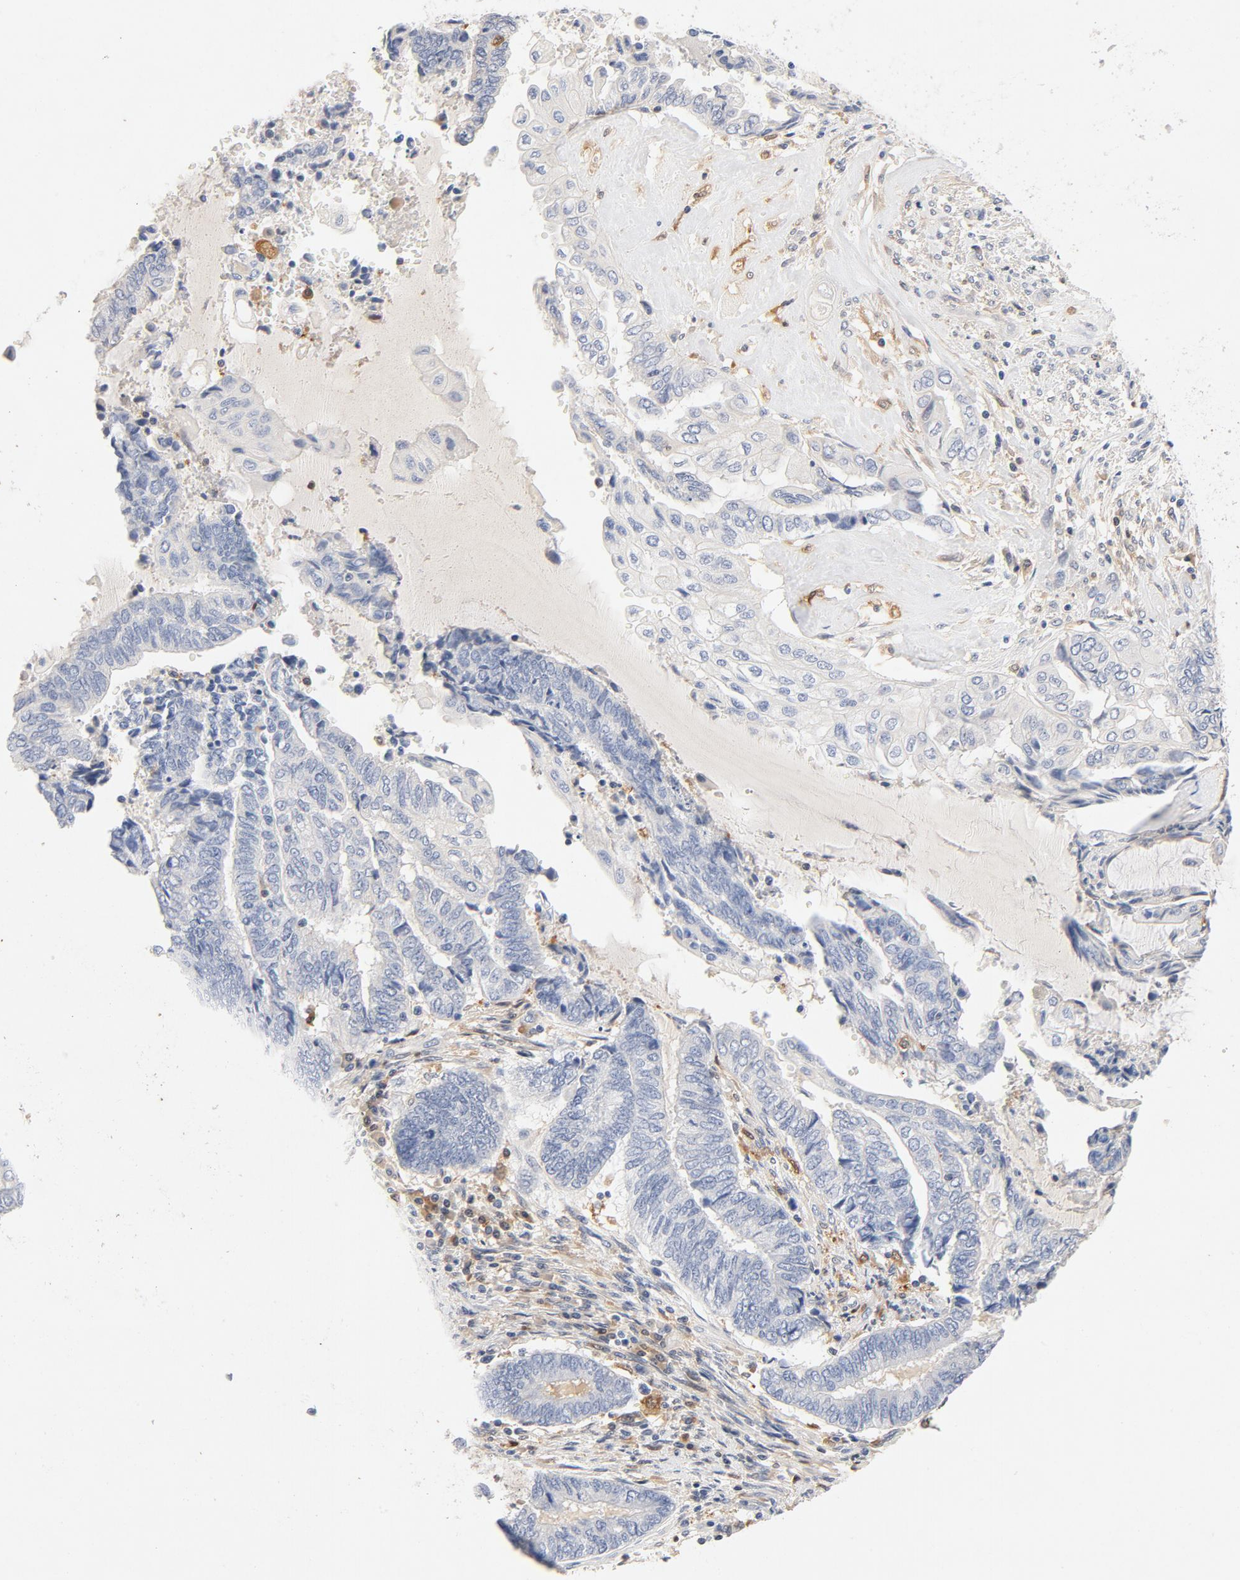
{"staining": {"intensity": "negative", "quantity": "none", "location": "none"}, "tissue": "endometrial cancer", "cell_type": "Tumor cells", "image_type": "cancer", "snomed": [{"axis": "morphology", "description": "Adenocarcinoma, NOS"}, {"axis": "topography", "description": "Uterus"}, {"axis": "topography", "description": "Endometrium"}], "caption": "Micrograph shows no significant protein expression in tumor cells of adenocarcinoma (endometrial).", "gene": "STAT1", "patient": {"sex": "female", "age": 70}}